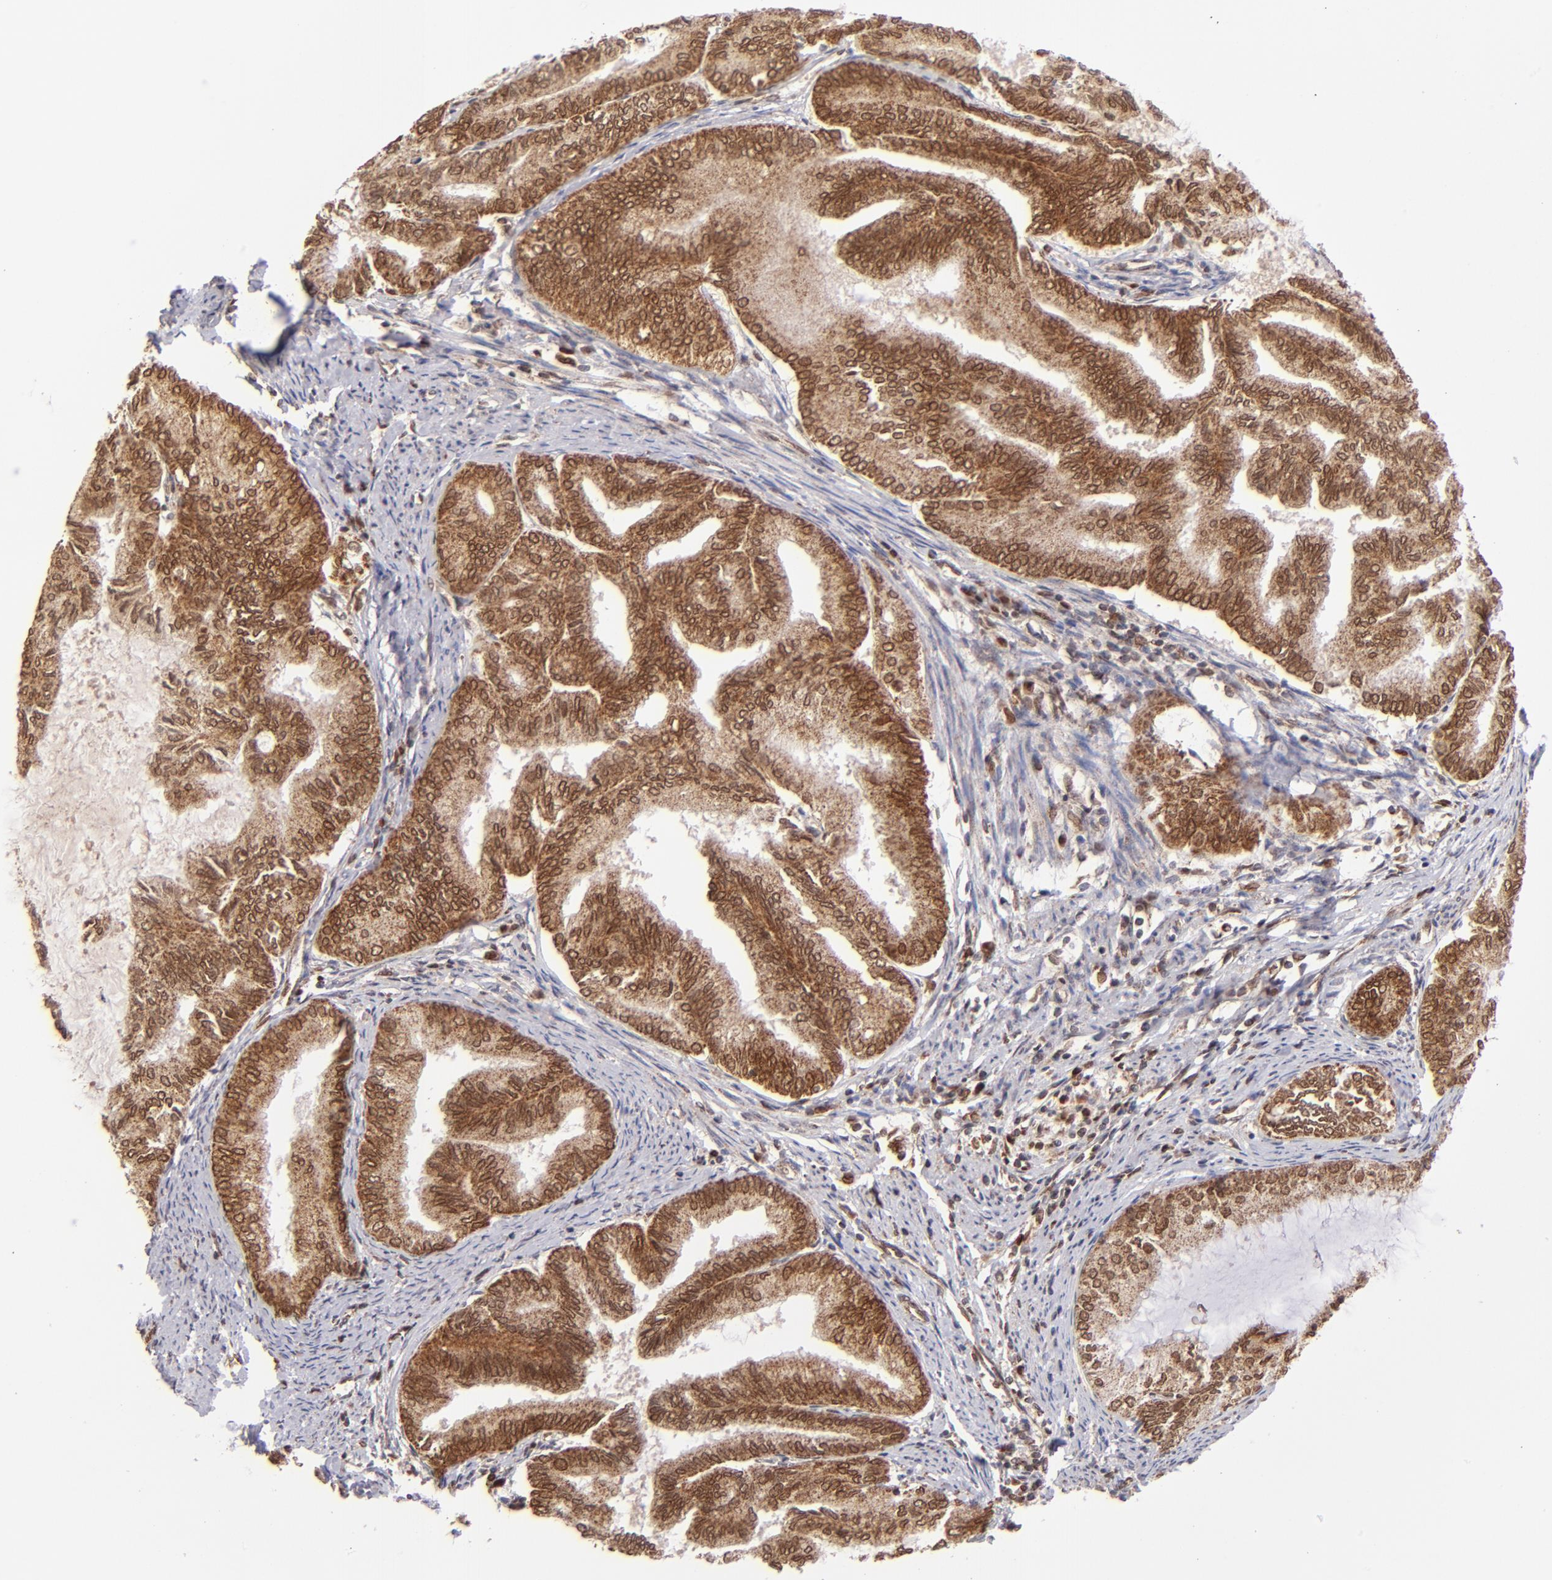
{"staining": {"intensity": "strong", "quantity": ">75%", "location": "cytoplasmic/membranous,nuclear"}, "tissue": "endometrial cancer", "cell_type": "Tumor cells", "image_type": "cancer", "snomed": [{"axis": "morphology", "description": "Adenocarcinoma, NOS"}, {"axis": "topography", "description": "Endometrium"}], "caption": "Adenocarcinoma (endometrial) was stained to show a protein in brown. There is high levels of strong cytoplasmic/membranous and nuclear staining in about >75% of tumor cells.", "gene": "TOP1MT", "patient": {"sex": "female", "age": 86}}